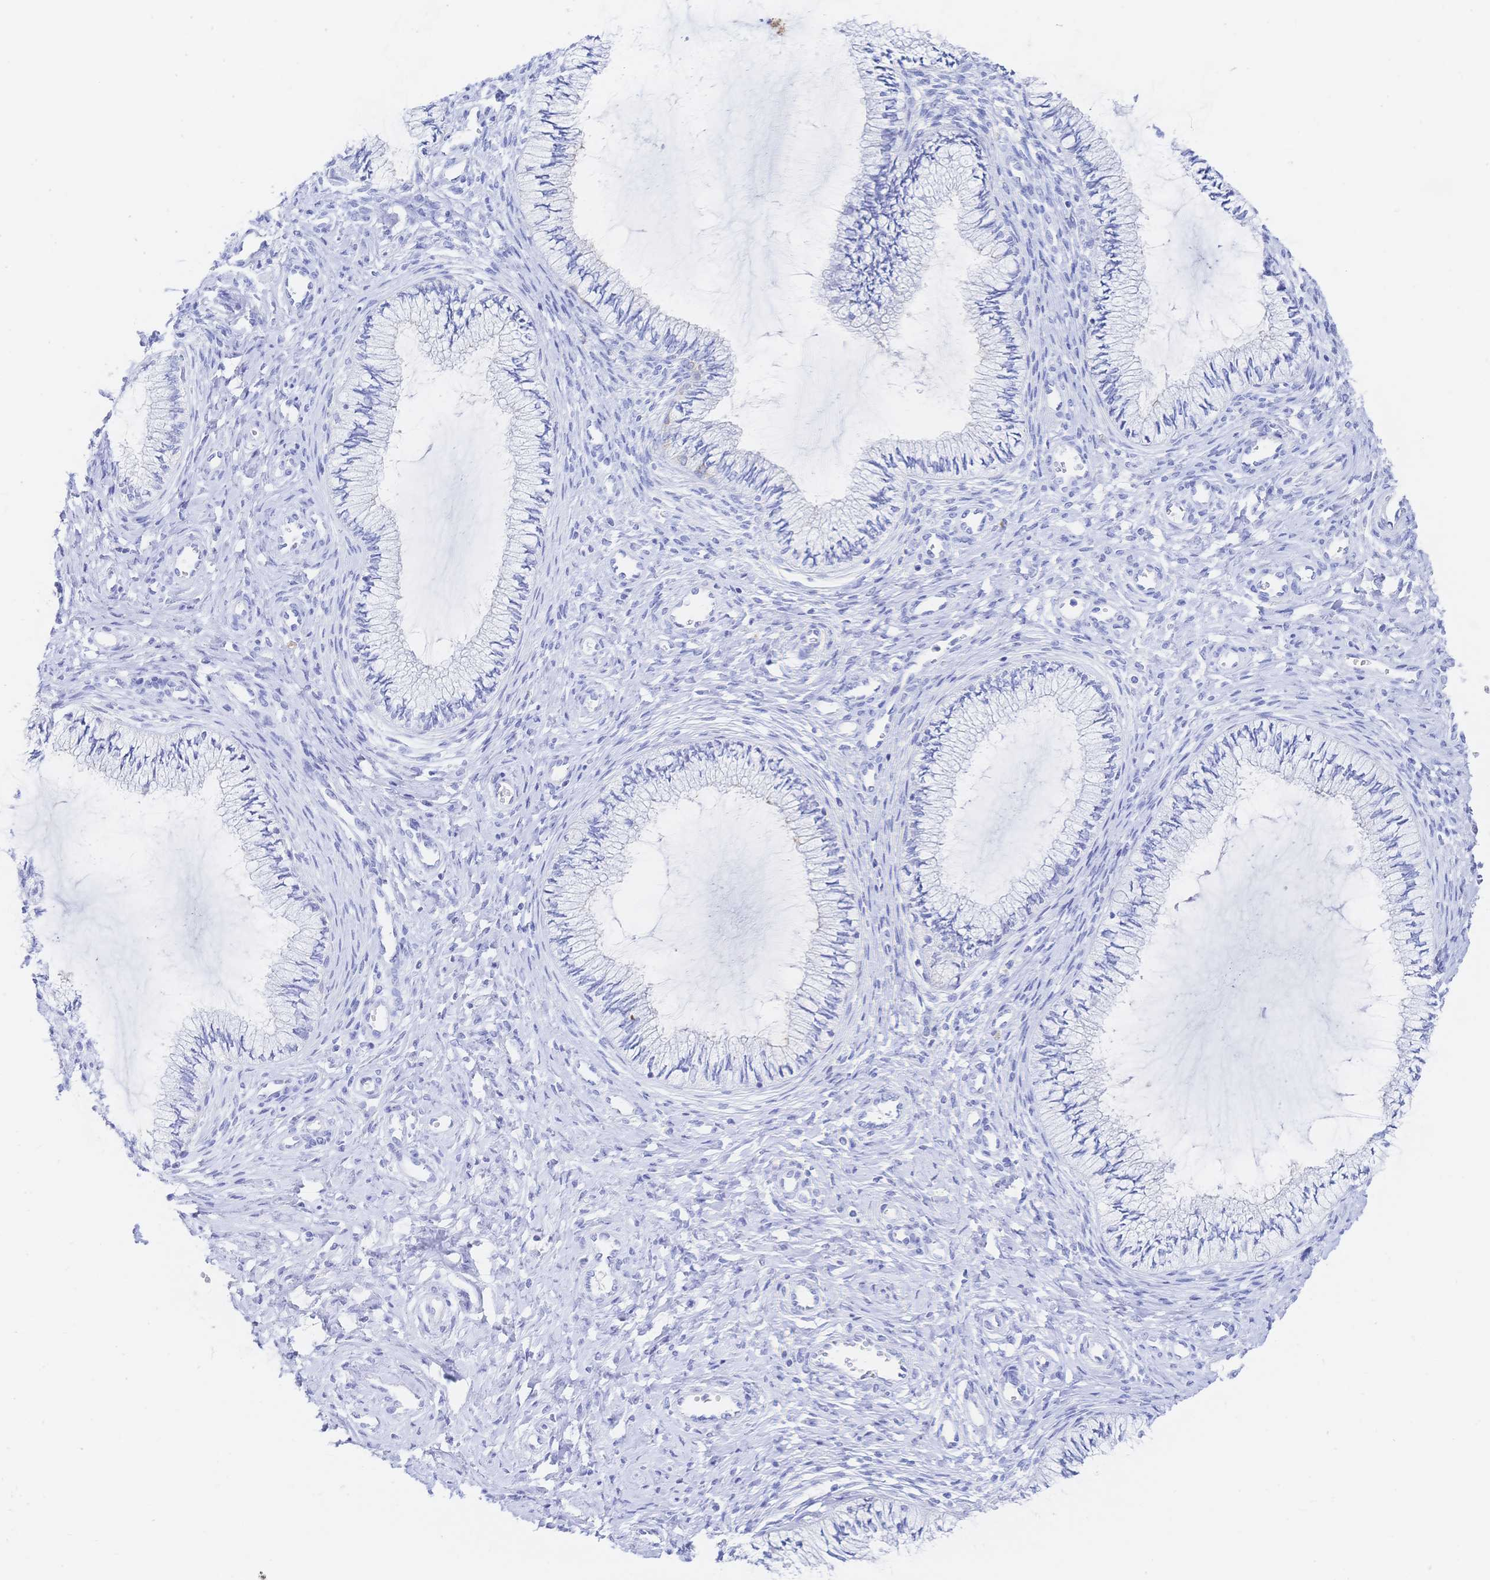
{"staining": {"intensity": "negative", "quantity": "none", "location": "none"}, "tissue": "cervix", "cell_type": "Glandular cells", "image_type": "normal", "snomed": [{"axis": "morphology", "description": "Normal tissue, NOS"}, {"axis": "topography", "description": "Cervix"}], "caption": "DAB immunohistochemical staining of benign cervix reveals no significant positivity in glandular cells.", "gene": "RRM1", "patient": {"sex": "female", "age": 24}}